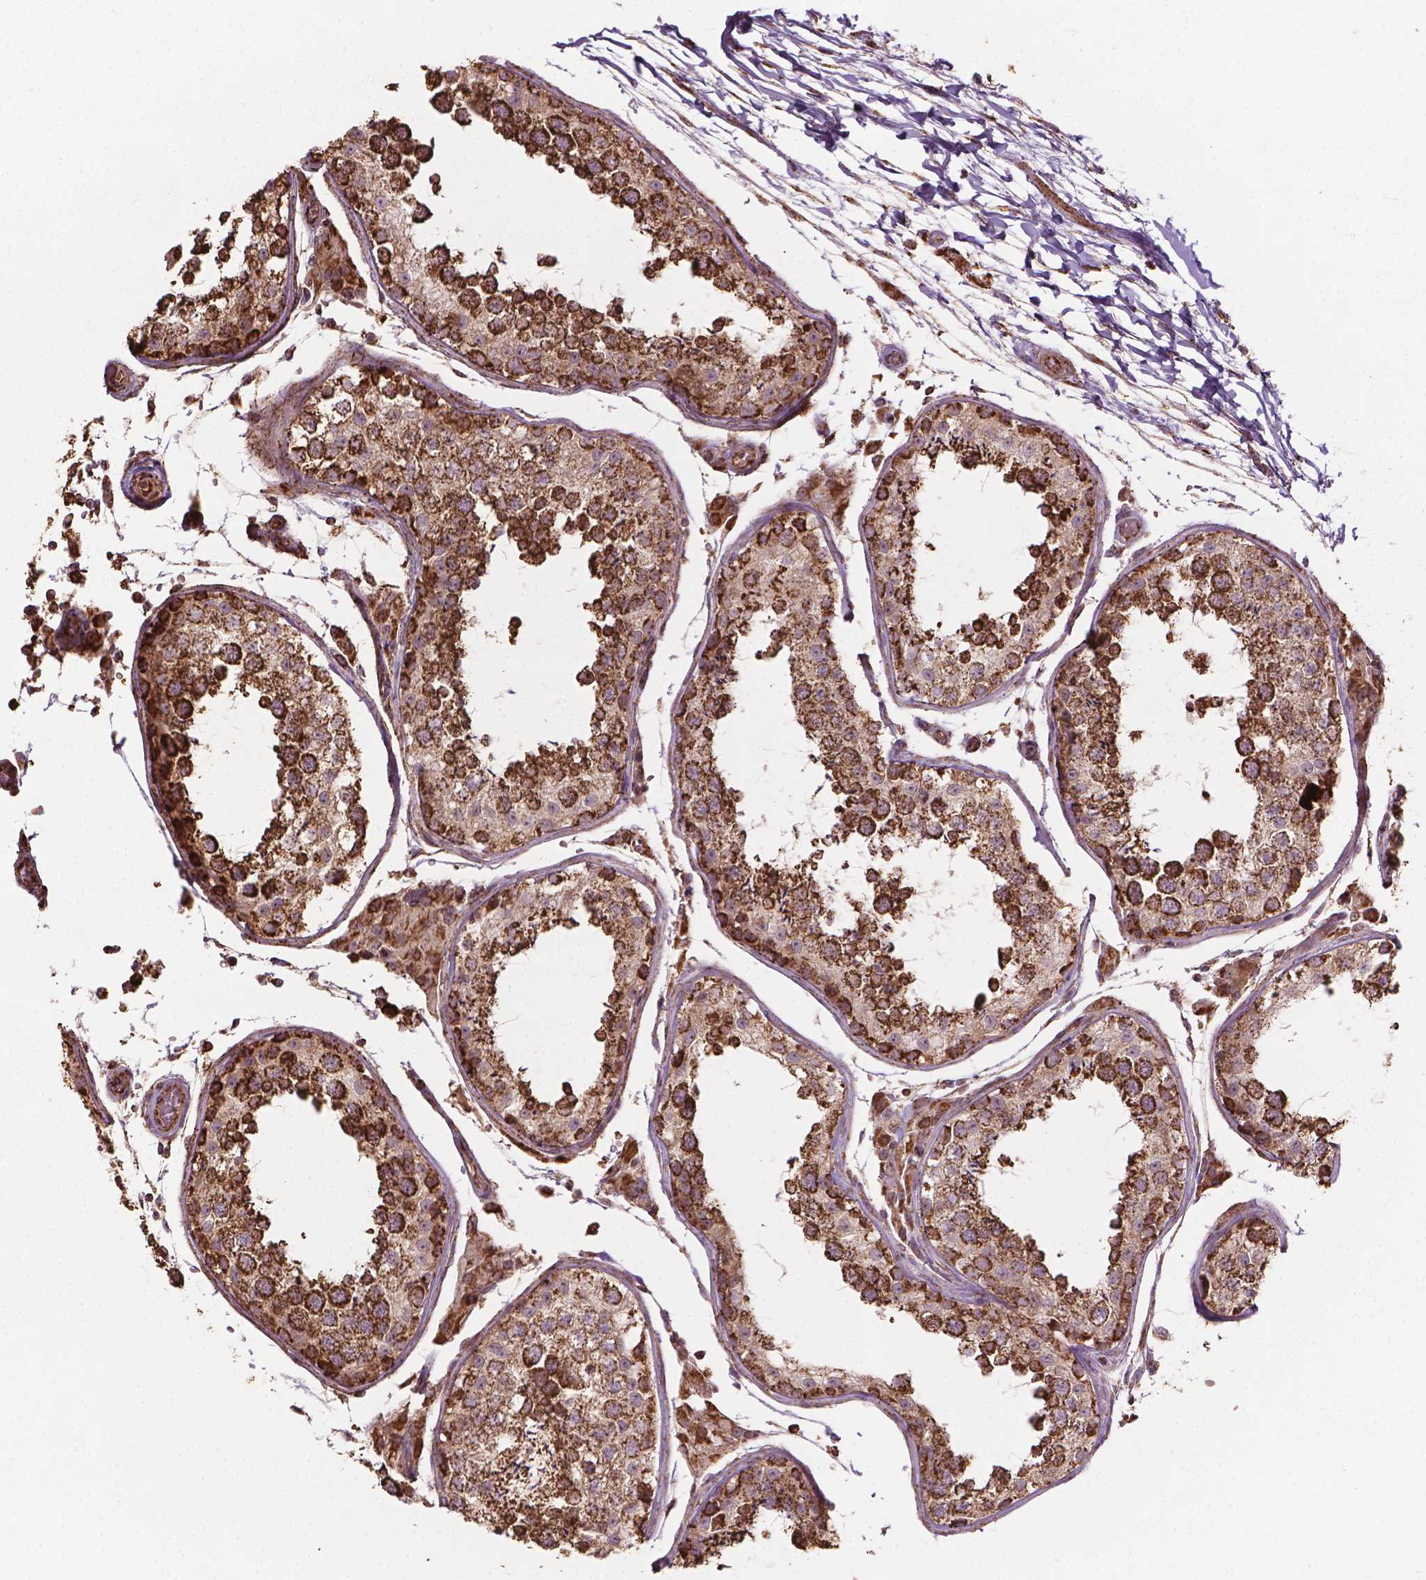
{"staining": {"intensity": "moderate", "quantity": ">75%", "location": "cytoplasmic/membranous"}, "tissue": "testis", "cell_type": "Cells in seminiferous ducts", "image_type": "normal", "snomed": [{"axis": "morphology", "description": "Normal tissue, NOS"}, {"axis": "topography", "description": "Testis"}], "caption": "A micrograph showing moderate cytoplasmic/membranous staining in approximately >75% of cells in seminiferous ducts in unremarkable testis, as visualized by brown immunohistochemical staining.", "gene": "HS3ST3A1", "patient": {"sex": "male", "age": 29}}